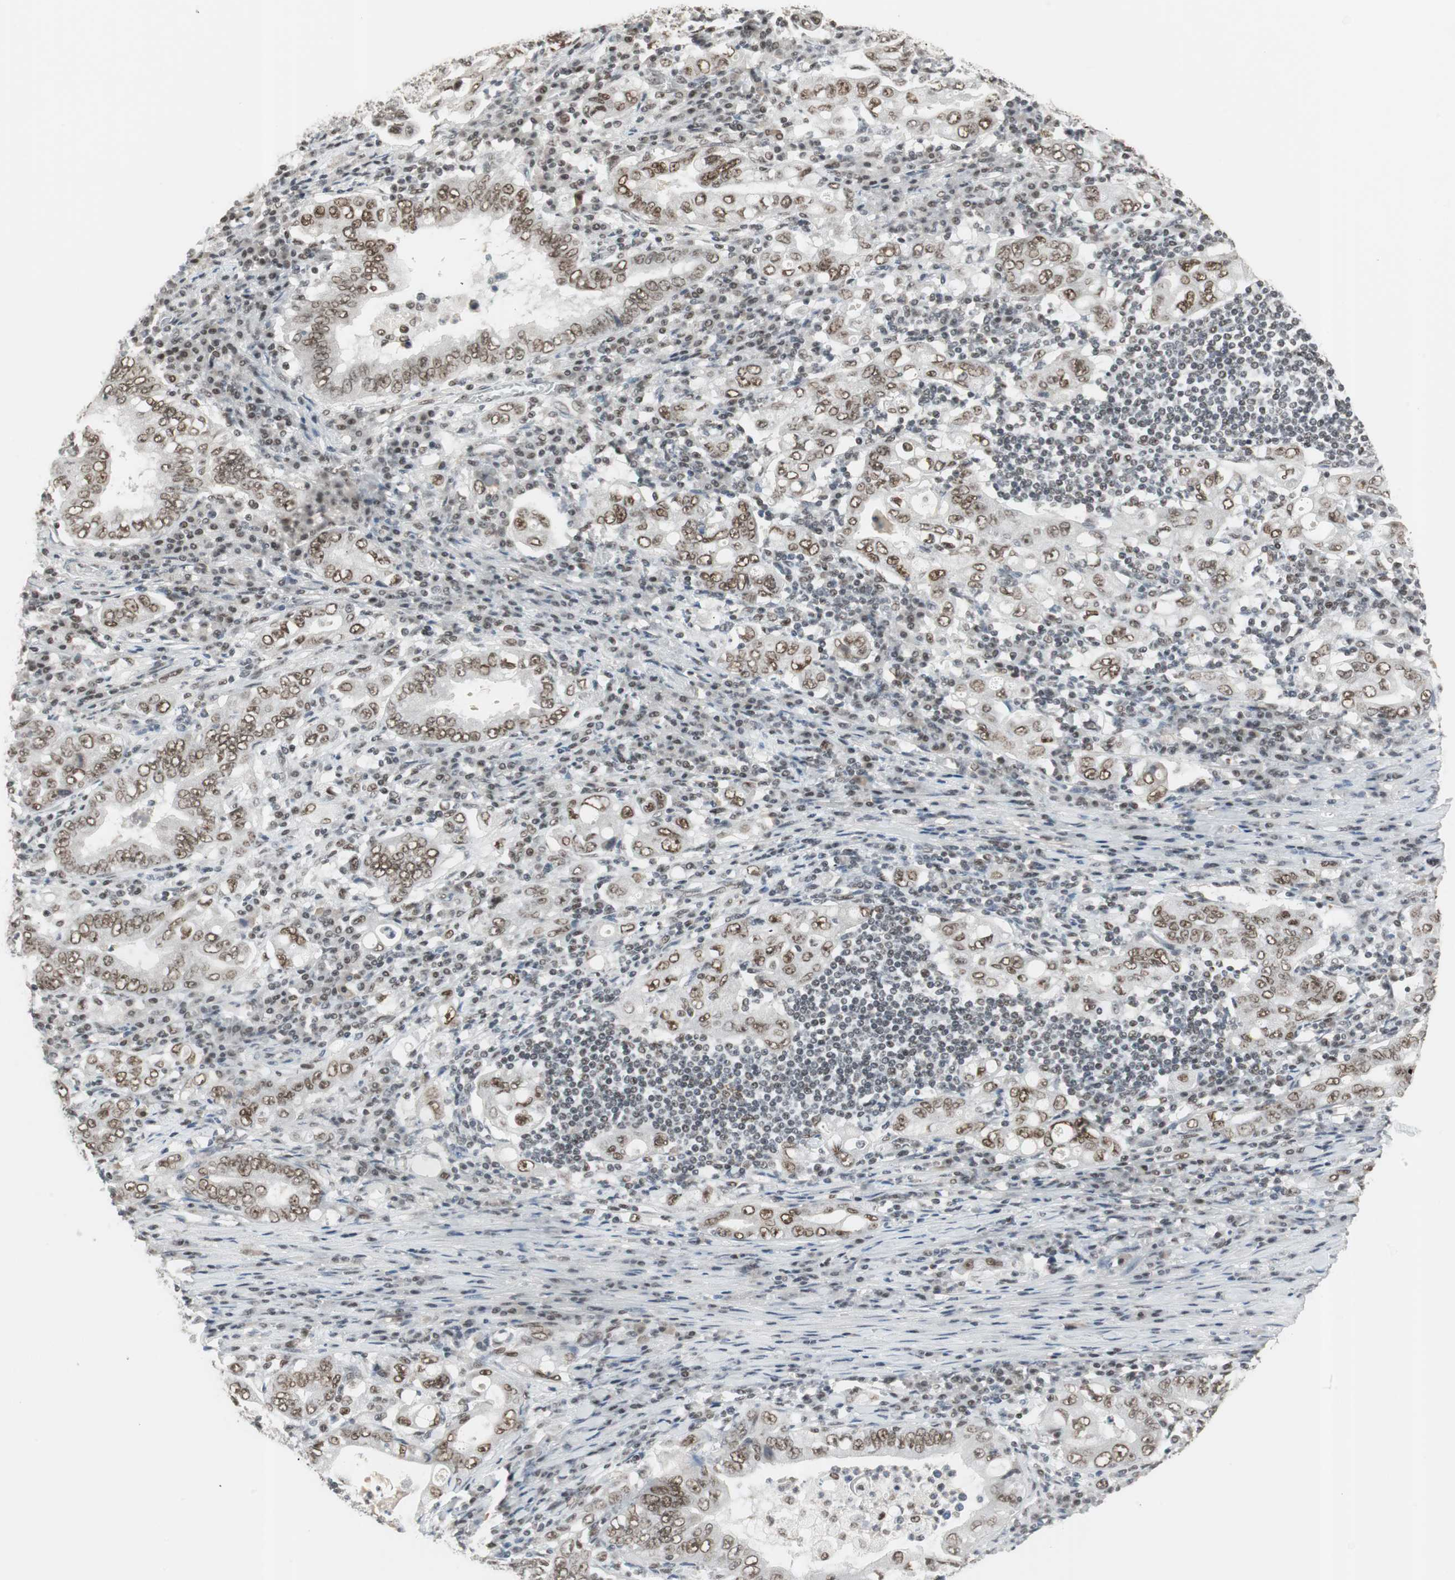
{"staining": {"intensity": "moderate", "quantity": ">75%", "location": "nuclear"}, "tissue": "stomach cancer", "cell_type": "Tumor cells", "image_type": "cancer", "snomed": [{"axis": "morphology", "description": "Normal tissue, NOS"}, {"axis": "morphology", "description": "Adenocarcinoma, NOS"}, {"axis": "topography", "description": "Esophagus"}, {"axis": "topography", "description": "Stomach, upper"}, {"axis": "topography", "description": "Peripheral nerve tissue"}], "caption": "Human stomach adenocarcinoma stained for a protein (brown) shows moderate nuclear positive expression in approximately >75% of tumor cells.", "gene": "RTF1", "patient": {"sex": "male", "age": 62}}